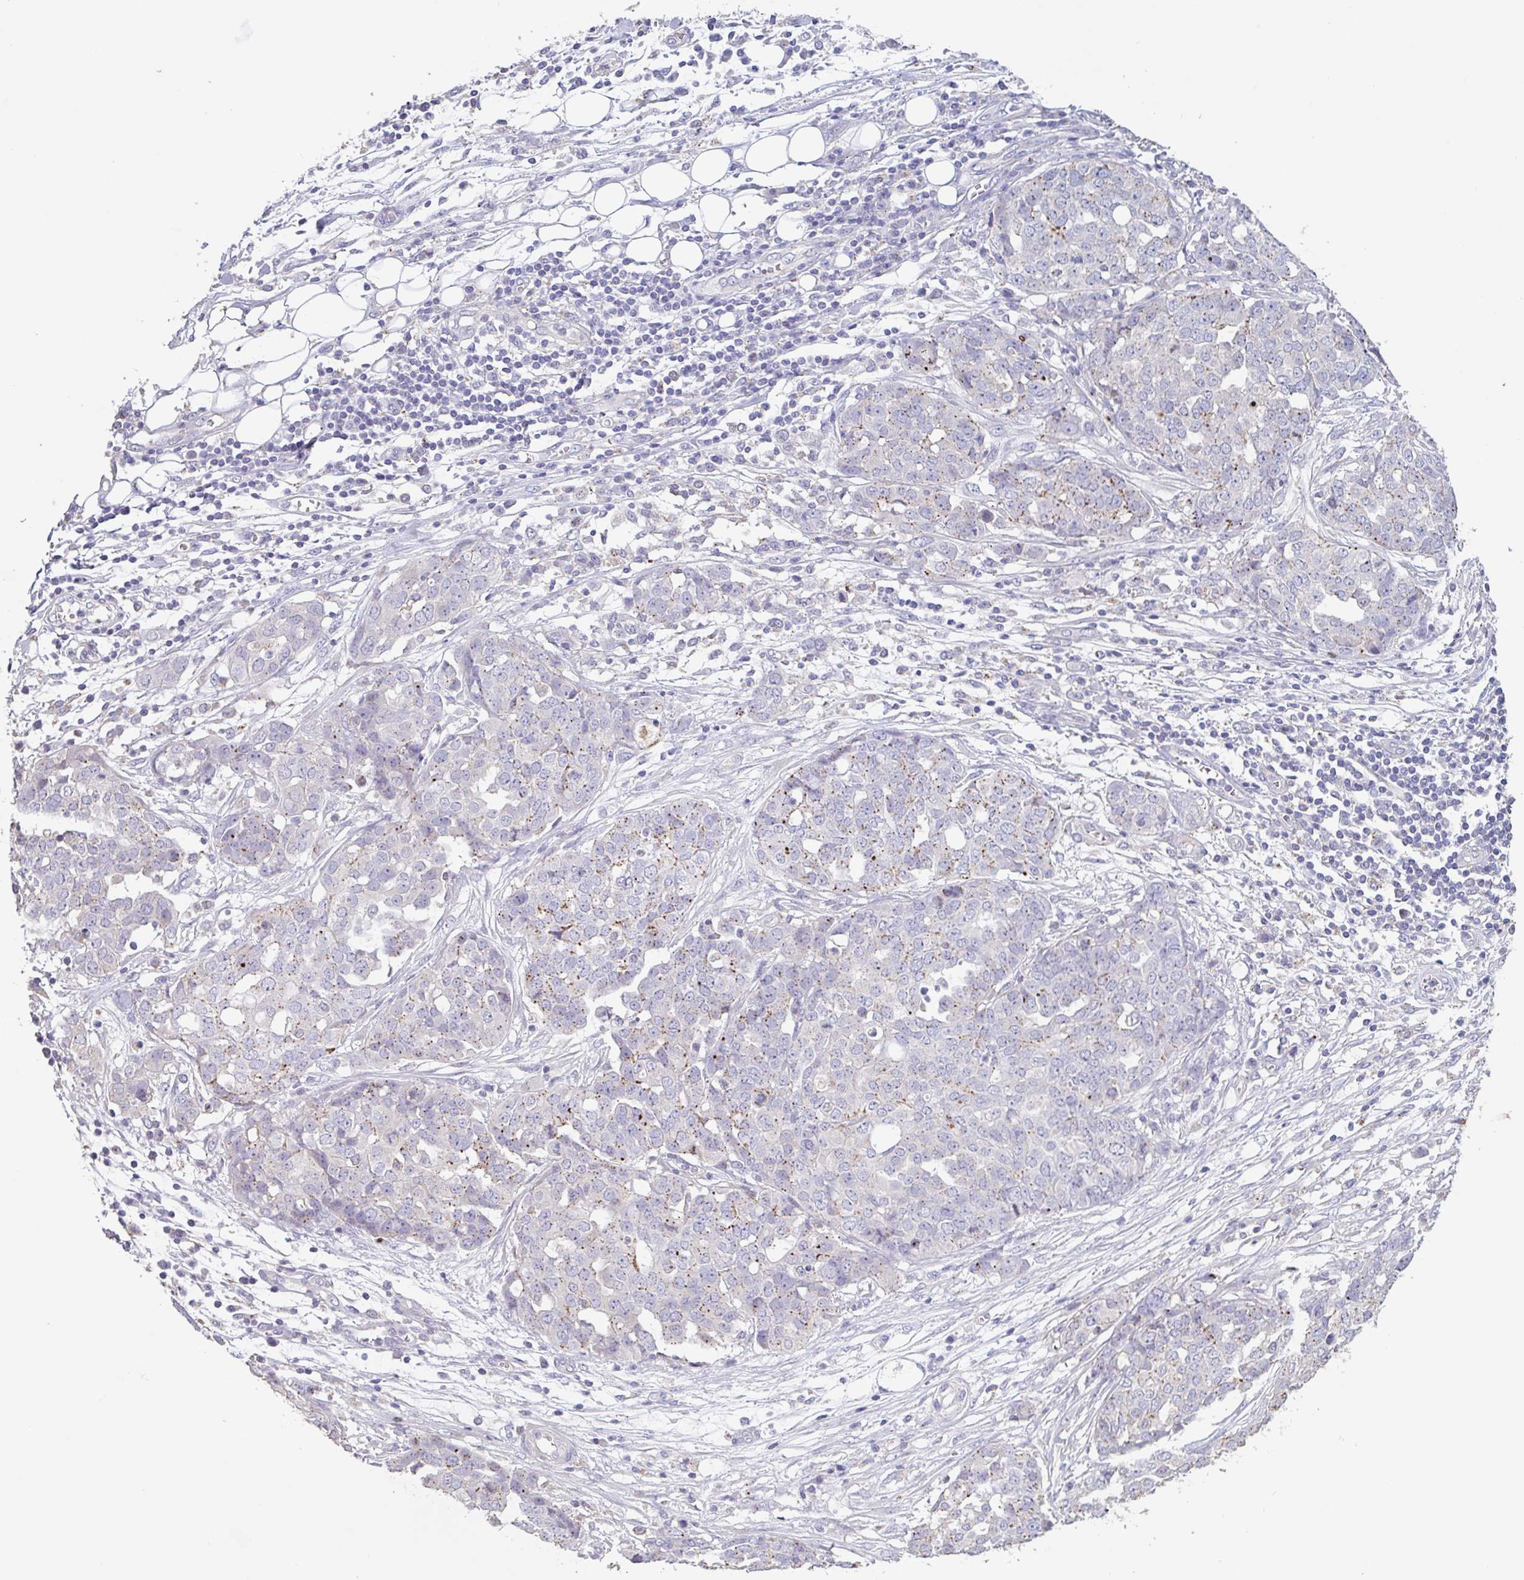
{"staining": {"intensity": "moderate", "quantity": "25%-75%", "location": "cytoplasmic/membranous"}, "tissue": "ovarian cancer", "cell_type": "Tumor cells", "image_type": "cancer", "snomed": [{"axis": "morphology", "description": "Cystadenocarcinoma, serous, NOS"}, {"axis": "topography", "description": "Soft tissue"}, {"axis": "topography", "description": "Ovary"}], "caption": "Protein expression analysis of serous cystadenocarcinoma (ovarian) displays moderate cytoplasmic/membranous staining in about 25%-75% of tumor cells.", "gene": "CHMP5", "patient": {"sex": "female", "age": 57}}